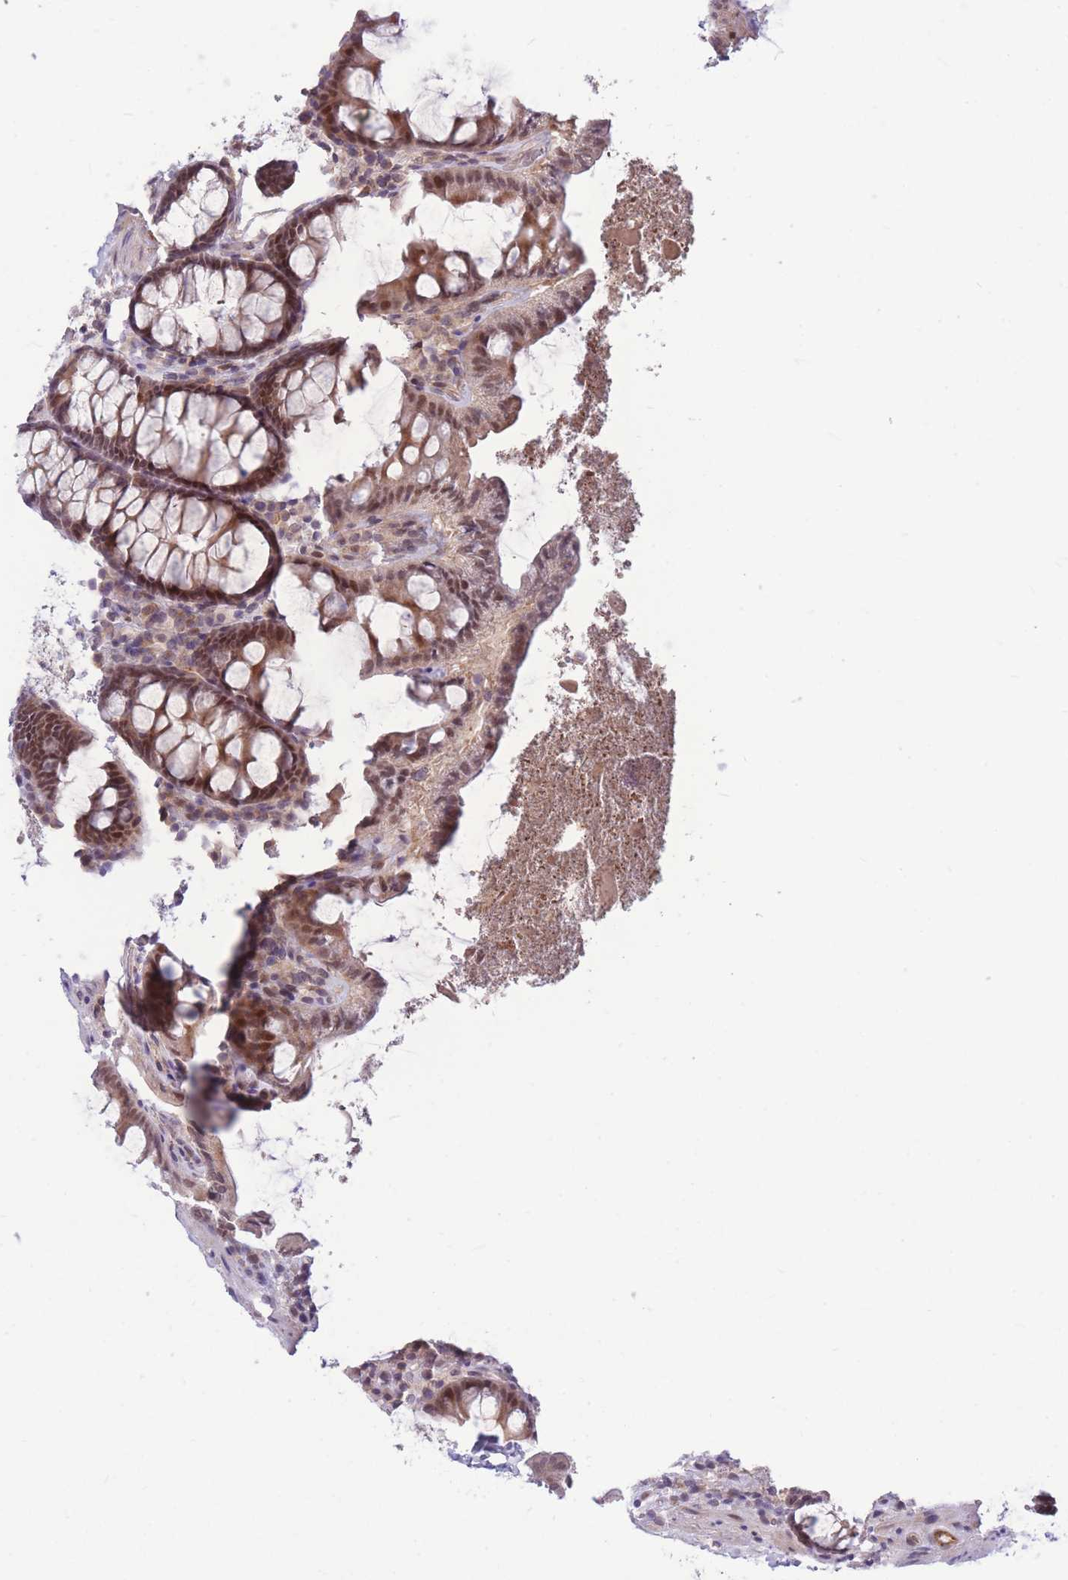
{"staining": {"intensity": "moderate", "quantity": ">75%", "location": "cytoplasmic/membranous"}, "tissue": "colon", "cell_type": "Endothelial cells", "image_type": "normal", "snomed": [{"axis": "morphology", "description": "Normal tissue, NOS"}, {"axis": "topography", "description": "Colon"}], "caption": "Protein staining of unremarkable colon shows moderate cytoplasmic/membranous positivity in approximately >75% of endothelial cells. (DAB IHC, brown staining for protein, blue staining for nuclei).", "gene": "TCF20", "patient": {"sex": "male", "age": 84}}